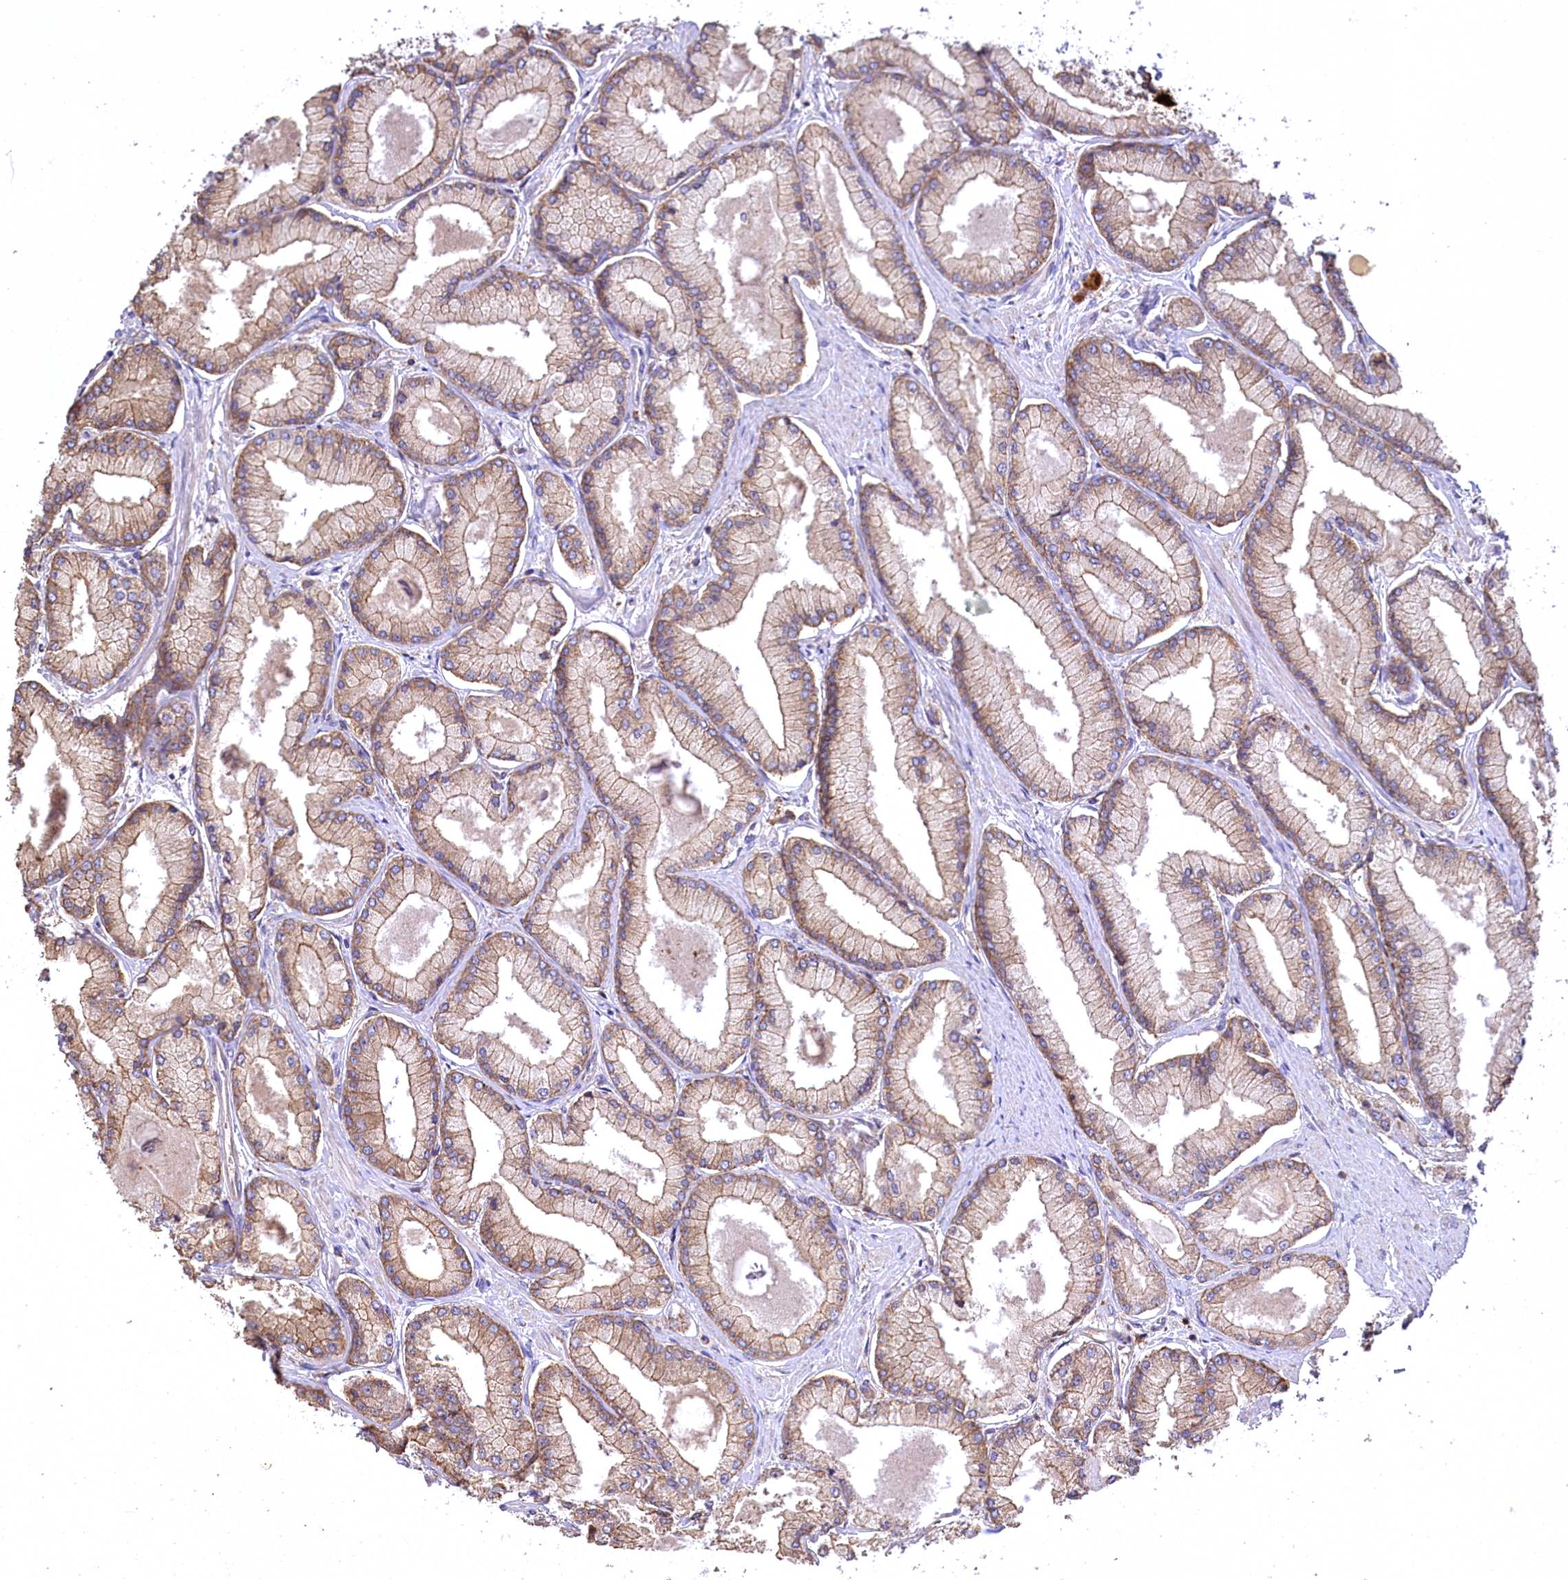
{"staining": {"intensity": "moderate", "quantity": ">75%", "location": "cytoplasmic/membranous"}, "tissue": "prostate cancer", "cell_type": "Tumor cells", "image_type": "cancer", "snomed": [{"axis": "morphology", "description": "Adenocarcinoma, Low grade"}, {"axis": "topography", "description": "Prostate"}], "caption": "The micrograph reveals a brown stain indicating the presence of a protein in the cytoplasmic/membranous of tumor cells in prostate adenocarcinoma (low-grade).", "gene": "CARD19", "patient": {"sex": "male", "age": 74}}